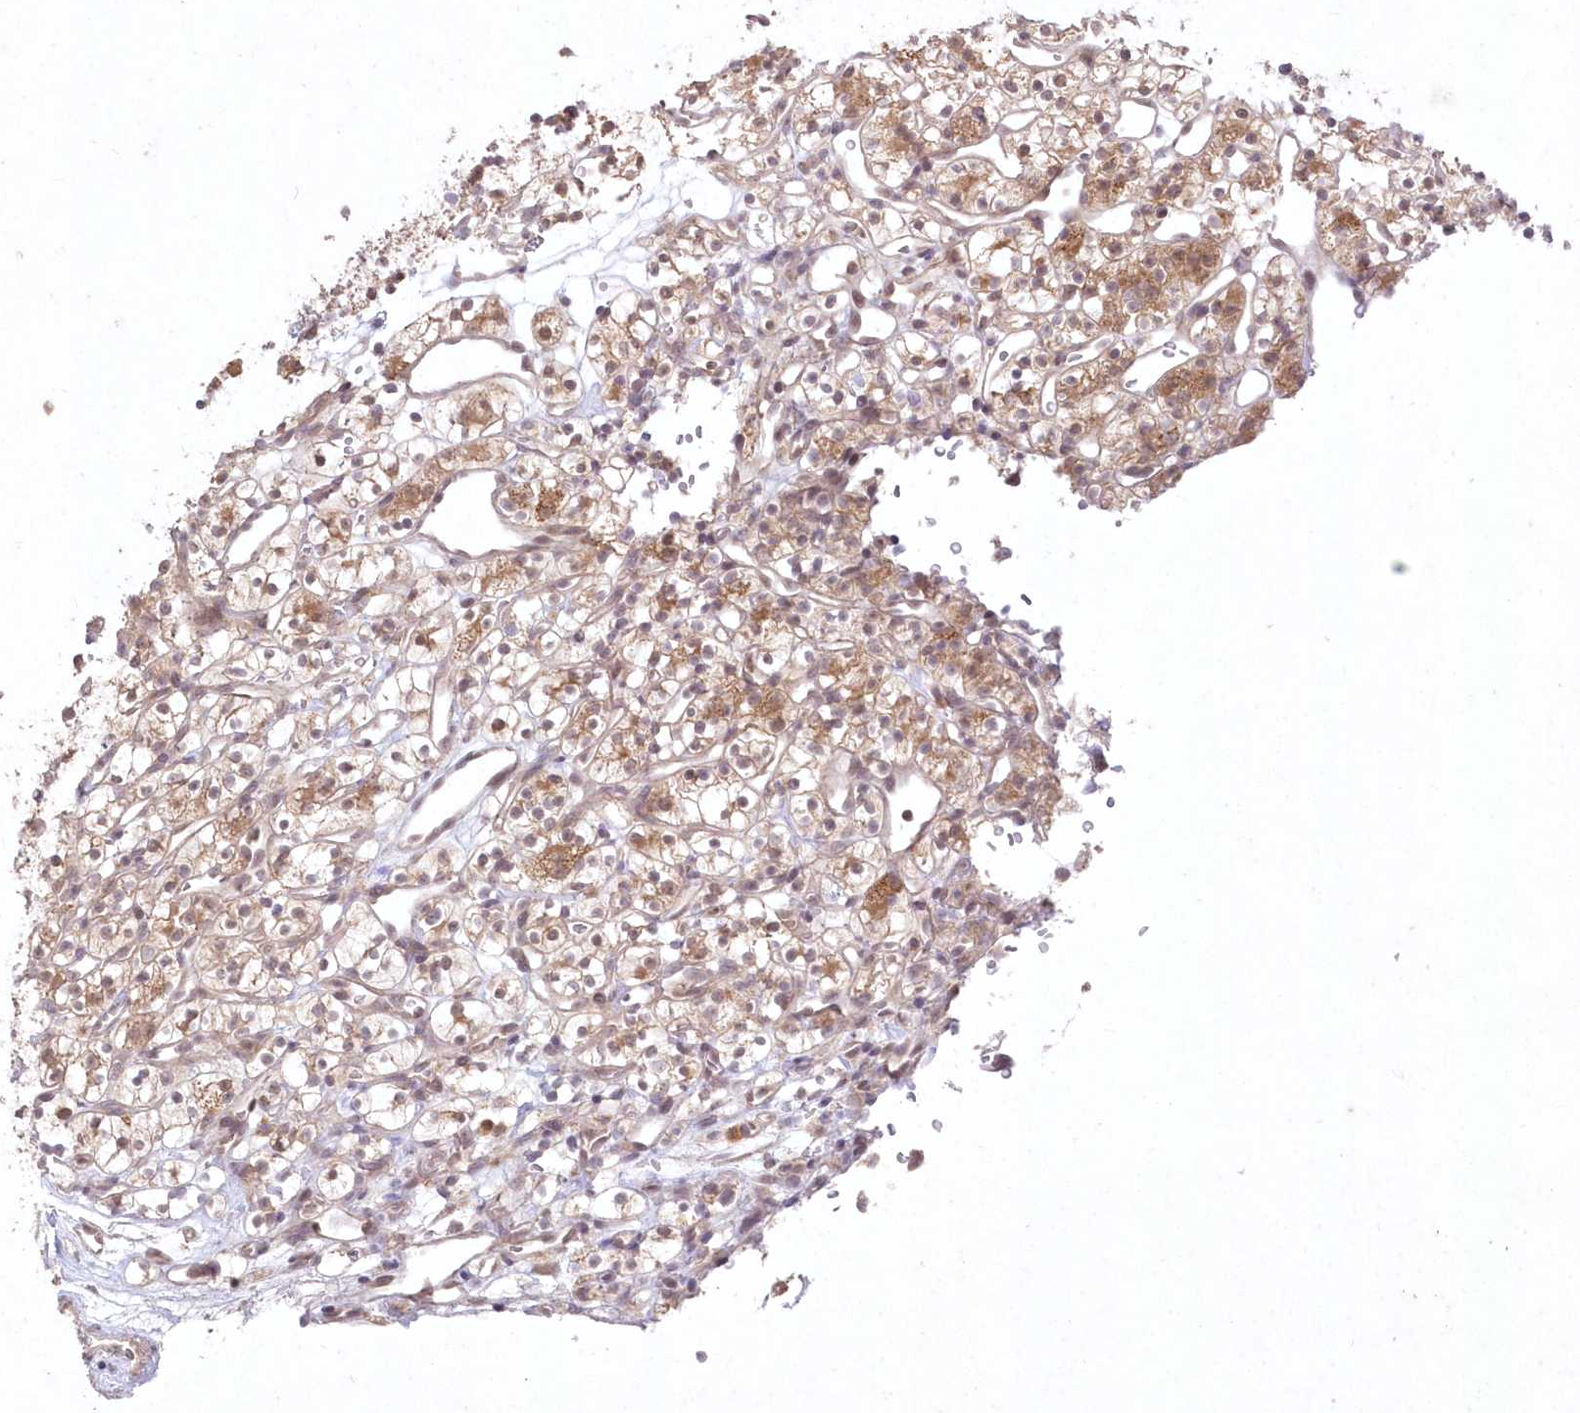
{"staining": {"intensity": "moderate", "quantity": ">75%", "location": "cytoplasmic/membranous"}, "tissue": "renal cancer", "cell_type": "Tumor cells", "image_type": "cancer", "snomed": [{"axis": "morphology", "description": "Adenocarcinoma, NOS"}, {"axis": "topography", "description": "Kidney"}], "caption": "A high-resolution photomicrograph shows IHC staining of renal adenocarcinoma, which displays moderate cytoplasmic/membranous expression in about >75% of tumor cells.", "gene": "ASCC1", "patient": {"sex": "female", "age": 57}}